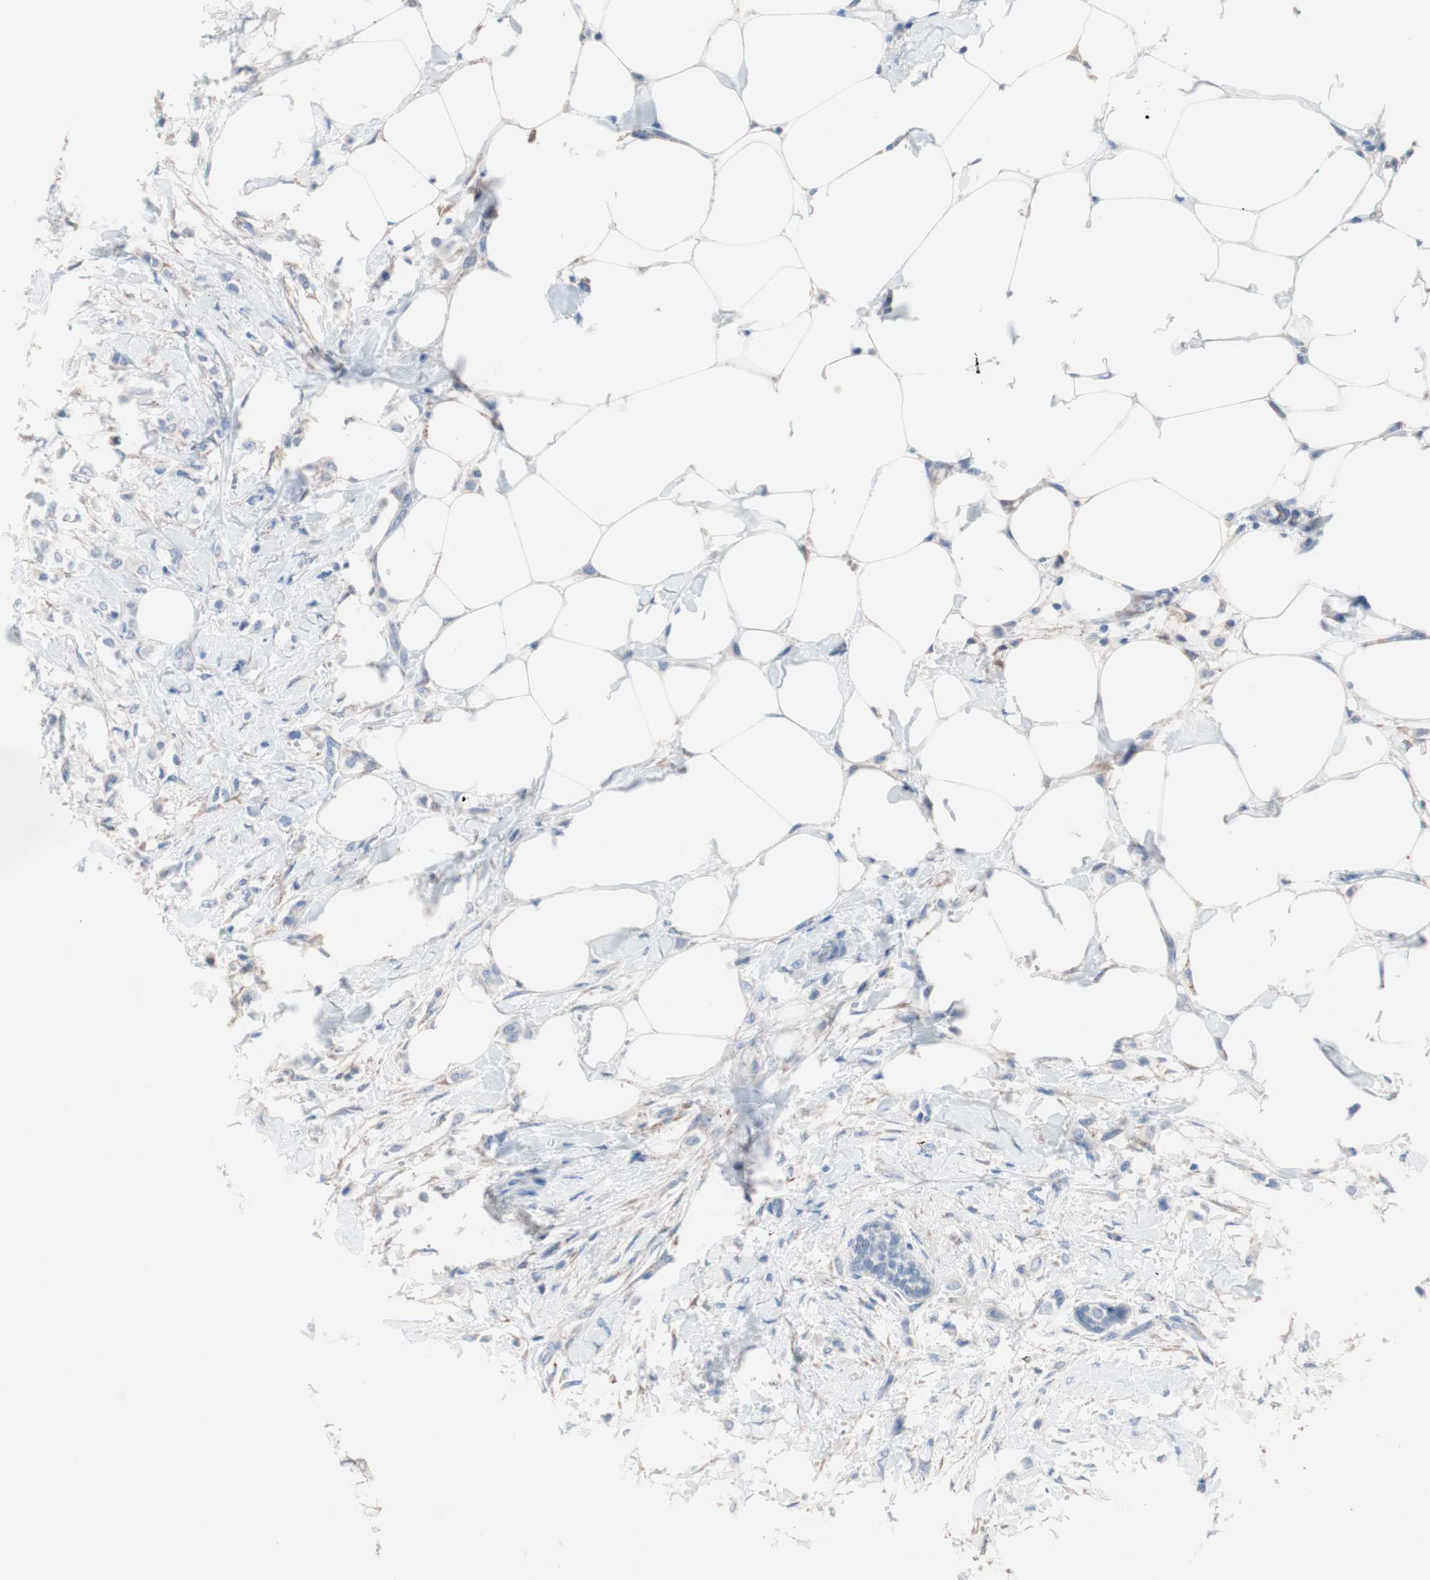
{"staining": {"intensity": "negative", "quantity": "none", "location": "none"}, "tissue": "breast cancer", "cell_type": "Tumor cells", "image_type": "cancer", "snomed": [{"axis": "morphology", "description": "Lobular carcinoma, in situ"}, {"axis": "morphology", "description": "Lobular carcinoma"}, {"axis": "topography", "description": "Breast"}], "caption": "Tumor cells are negative for protein expression in human lobular carcinoma in situ (breast). Brightfield microscopy of immunohistochemistry stained with DAB (3,3'-diaminobenzidine) (brown) and hematoxylin (blue), captured at high magnification.", "gene": "ULBP1", "patient": {"sex": "female", "age": 41}}